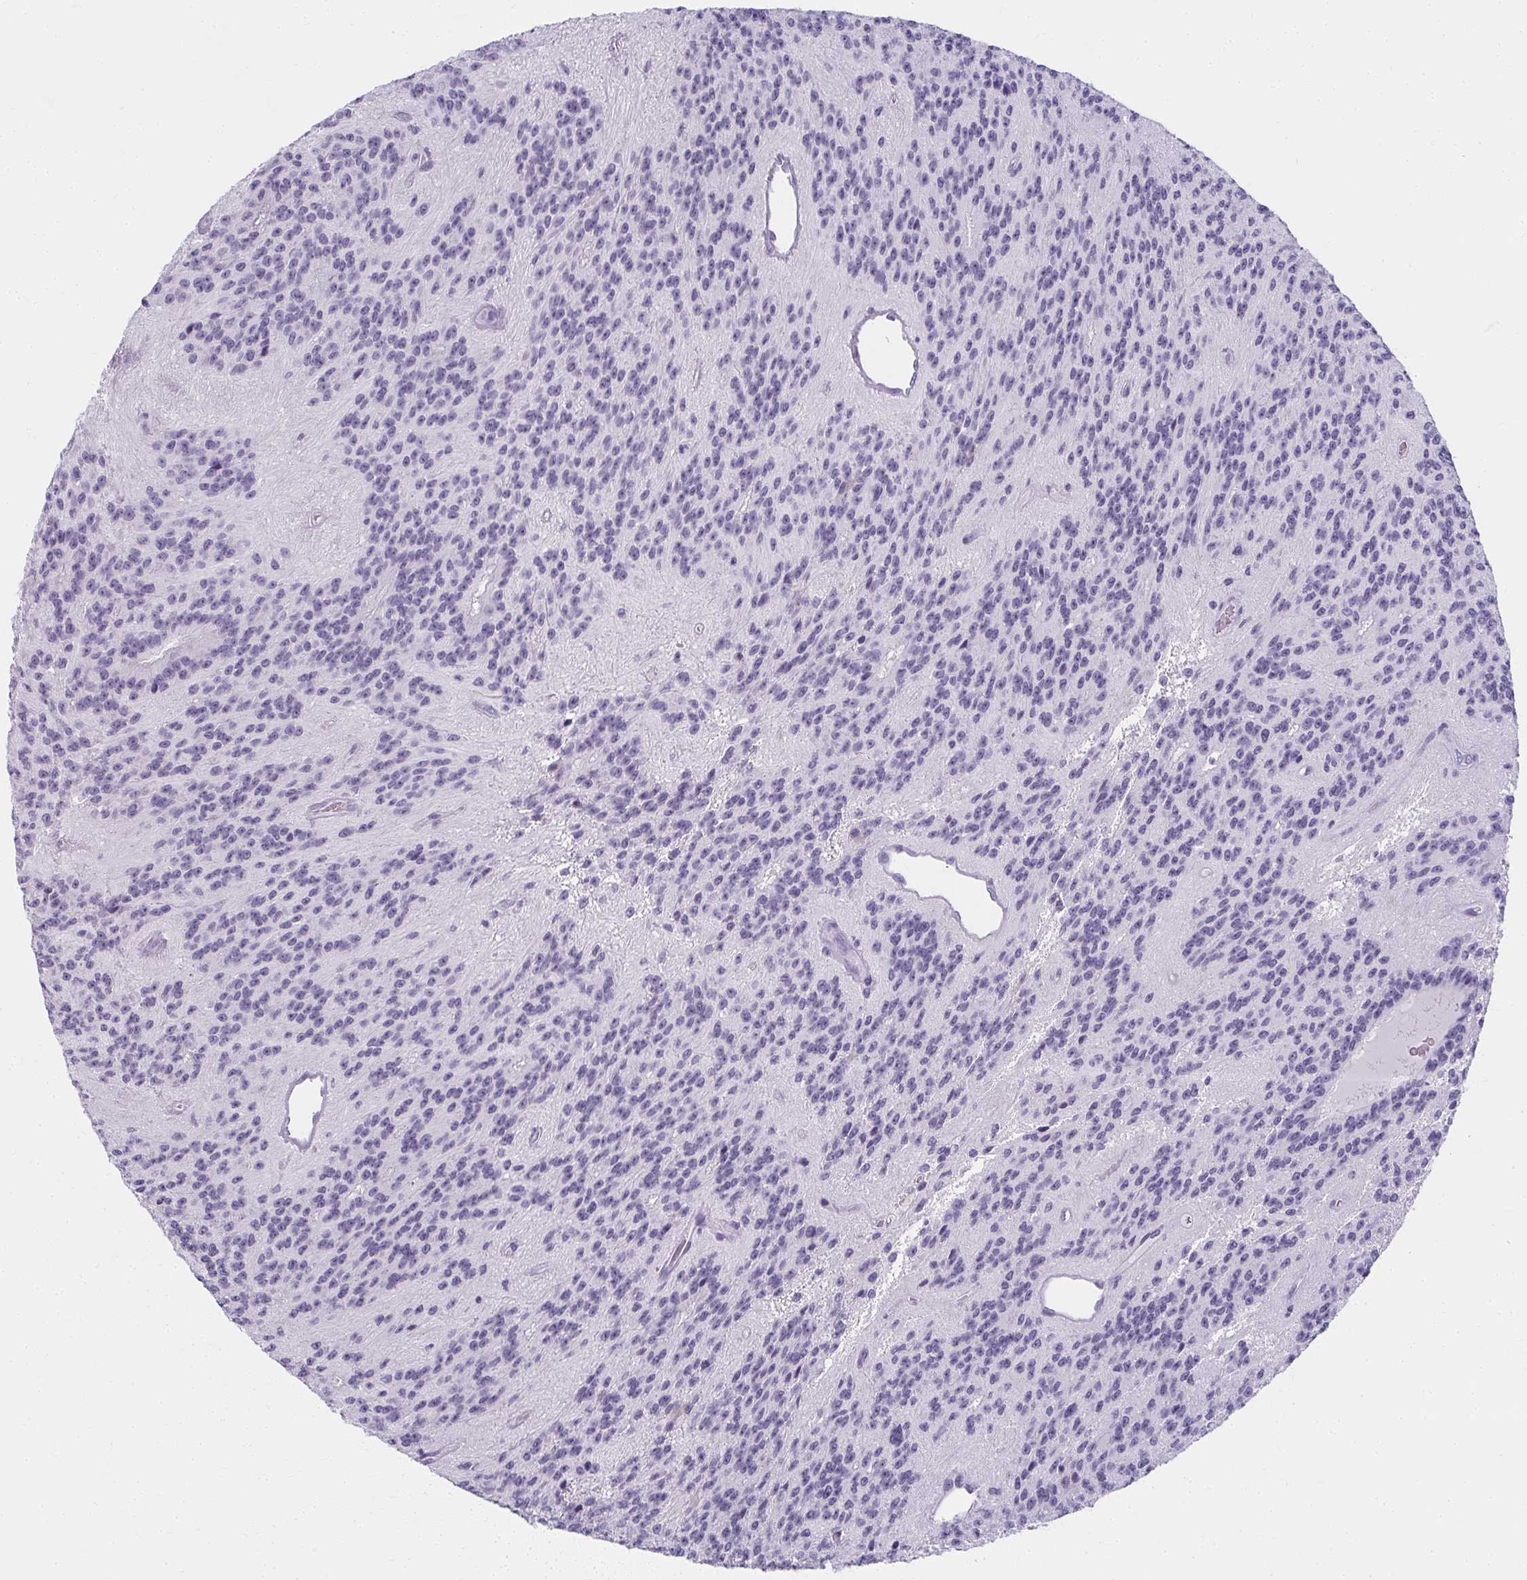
{"staining": {"intensity": "negative", "quantity": "none", "location": "none"}, "tissue": "glioma", "cell_type": "Tumor cells", "image_type": "cancer", "snomed": [{"axis": "morphology", "description": "Glioma, malignant, Low grade"}, {"axis": "topography", "description": "Brain"}], "caption": "Micrograph shows no significant protein positivity in tumor cells of glioma.", "gene": "MOBP", "patient": {"sex": "male", "age": 31}}